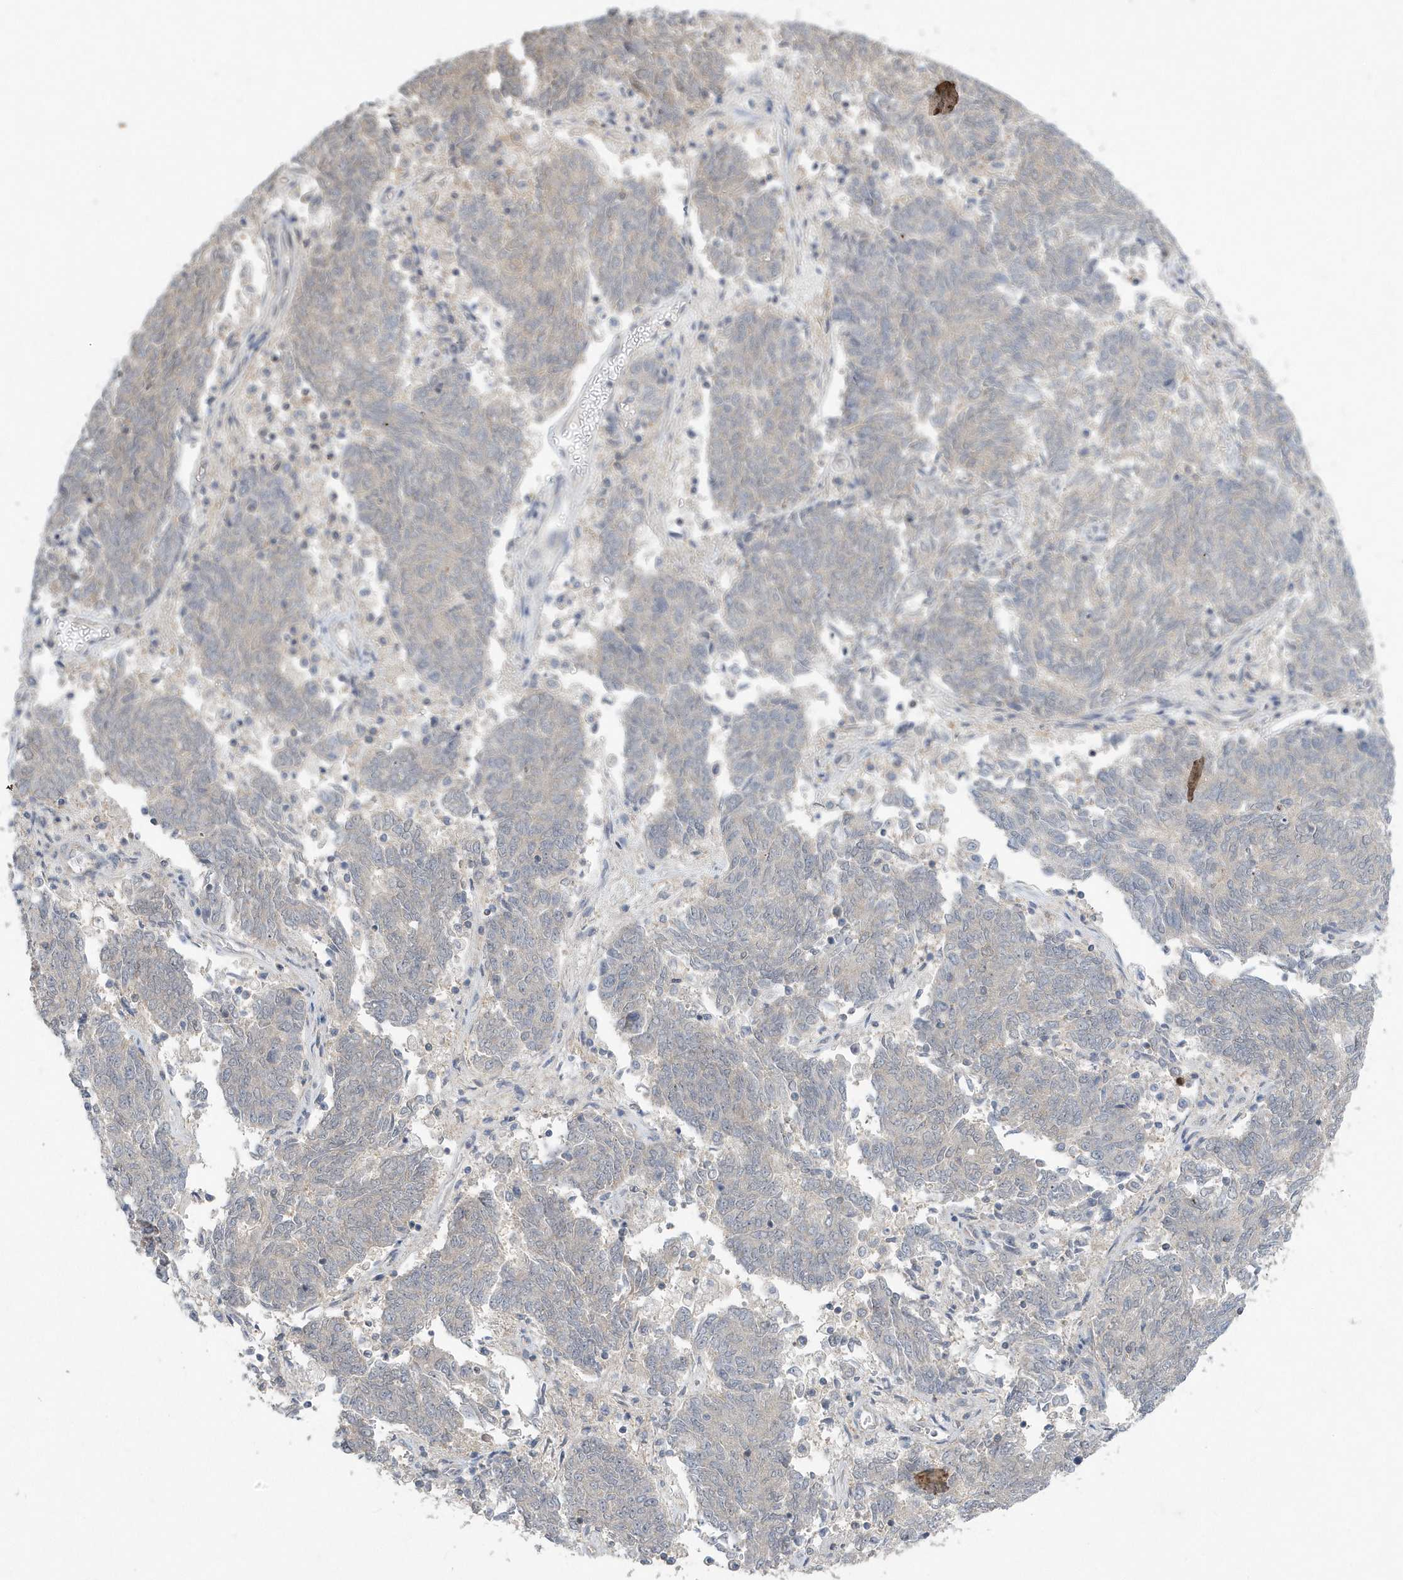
{"staining": {"intensity": "weak", "quantity": "25%-75%", "location": "cytoplasmic/membranous"}, "tissue": "endometrial cancer", "cell_type": "Tumor cells", "image_type": "cancer", "snomed": [{"axis": "morphology", "description": "Adenocarcinoma, NOS"}, {"axis": "topography", "description": "Endometrium"}], "caption": "Immunohistochemistry (DAB (3,3'-diaminobenzidine)) staining of endometrial adenocarcinoma displays weak cytoplasmic/membranous protein positivity in approximately 25%-75% of tumor cells.", "gene": "AKR7A2", "patient": {"sex": "female", "age": 80}}